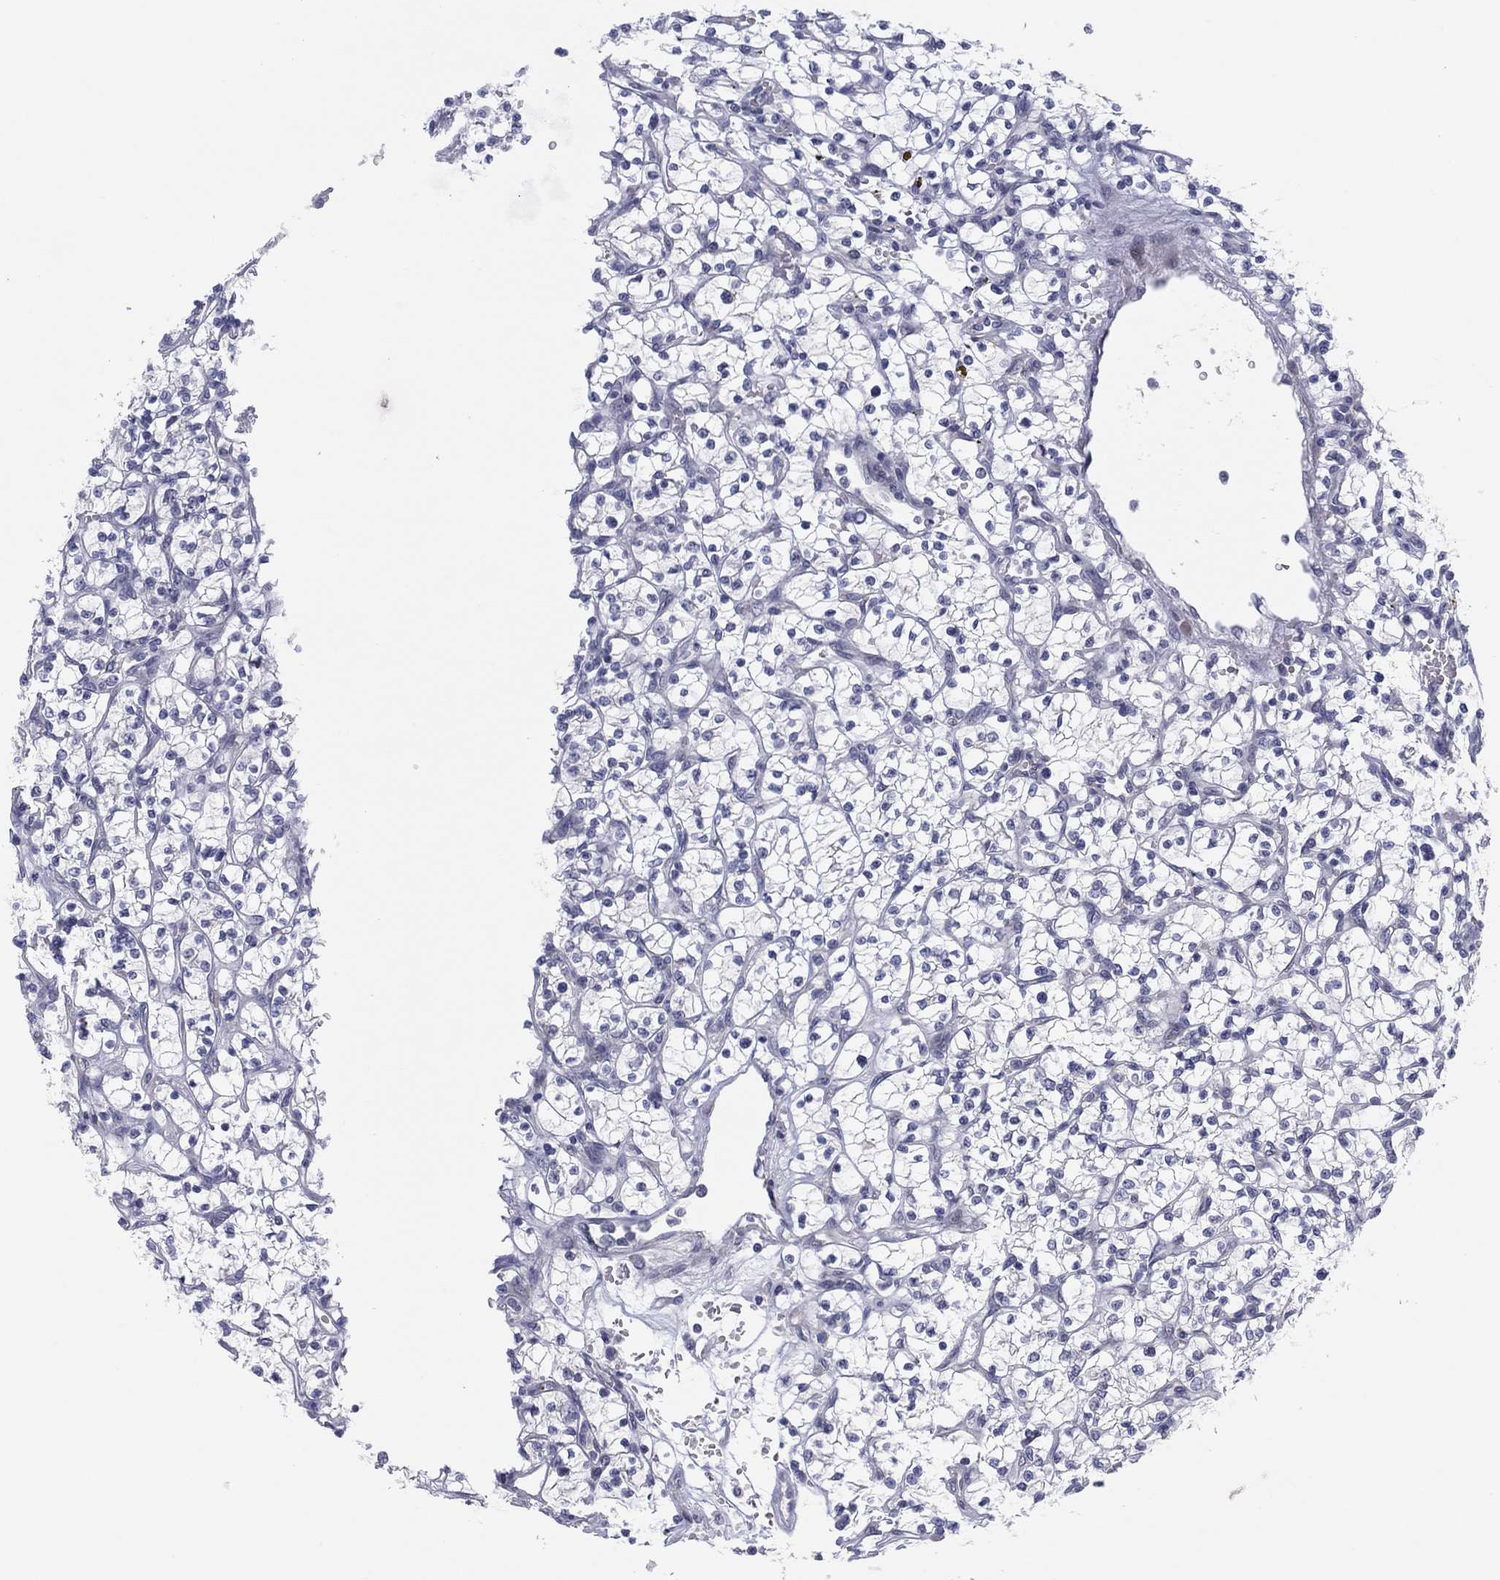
{"staining": {"intensity": "negative", "quantity": "none", "location": "none"}, "tissue": "renal cancer", "cell_type": "Tumor cells", "image_type": "cancer", "snomed": [{"axis": "morphology", "description": "Adenocarcinoma, NOS"}, {"axis": "topography", "description": "Kidney"}], "caption": "Protein analysis of renal adenocarcinoma demonstrates no significant expression in tumor cells.", "gene": "HEATR4", "patient": {"sex": "female", "age": 64}}